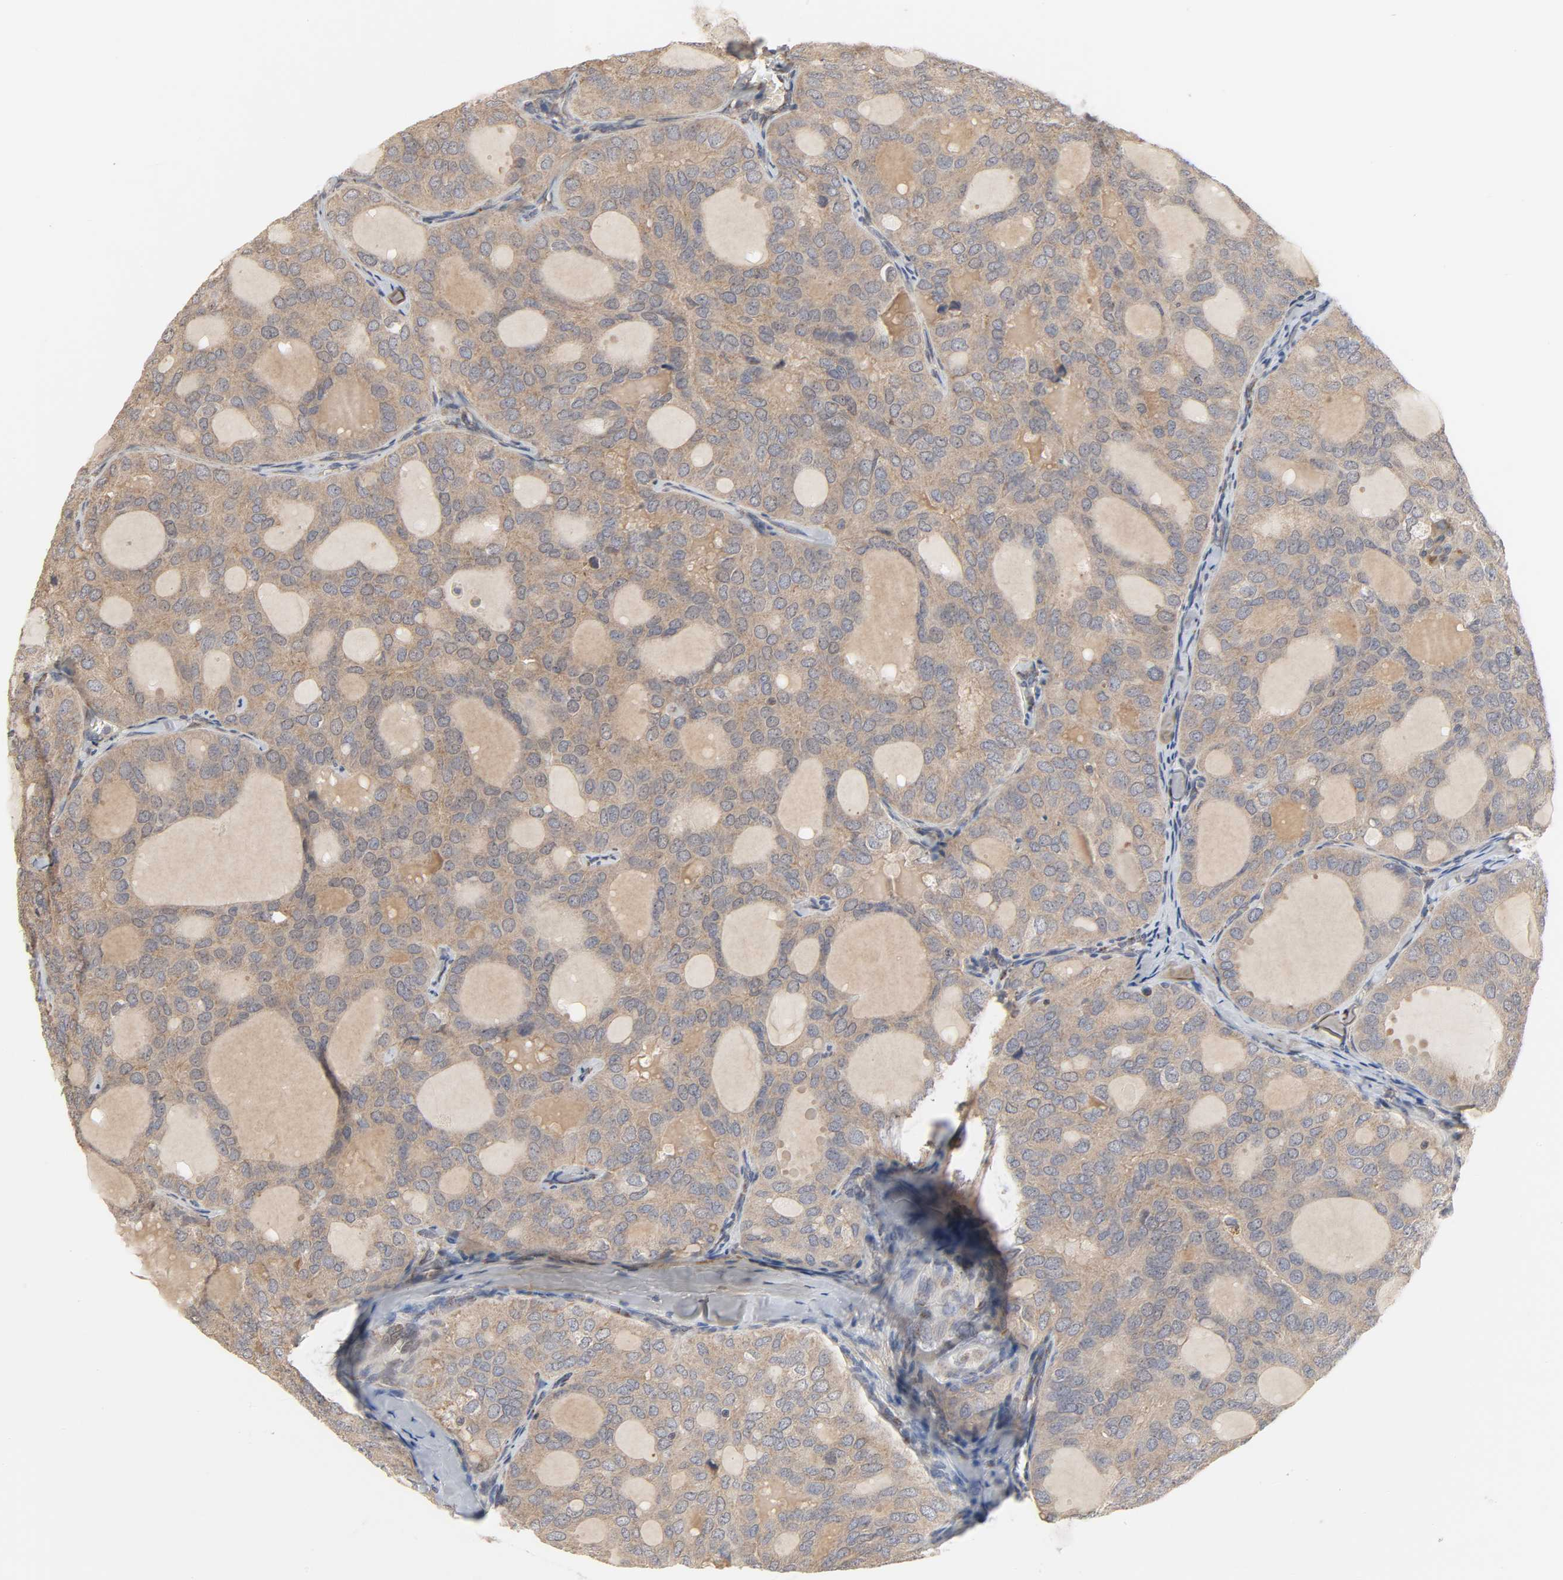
{"staining": {"intensity": "weak", "quantity": ">75%", "location": "cytoplasmic/membranous"}, "tissue": "thyroid cancer", "cell_type": "Tumor cells", "image_type": "cancer", "snomed": [{"axis": "morphology", "description": "Follicular adenoma carcinoma, NOS"}, {"axis": "topography", "description": "Thyroid gland"}], "caption": "Tumor cells demonstrate low levels of weak cytoplasmic/membranous staining in approximately >75% of cells in human thyroid follicular adenoma carcinoma. (Brightfield microscopy of DAB IHC at high magnification).", "gene": "CLEC4E", "patient": {"sex": "male", "age": 75}}